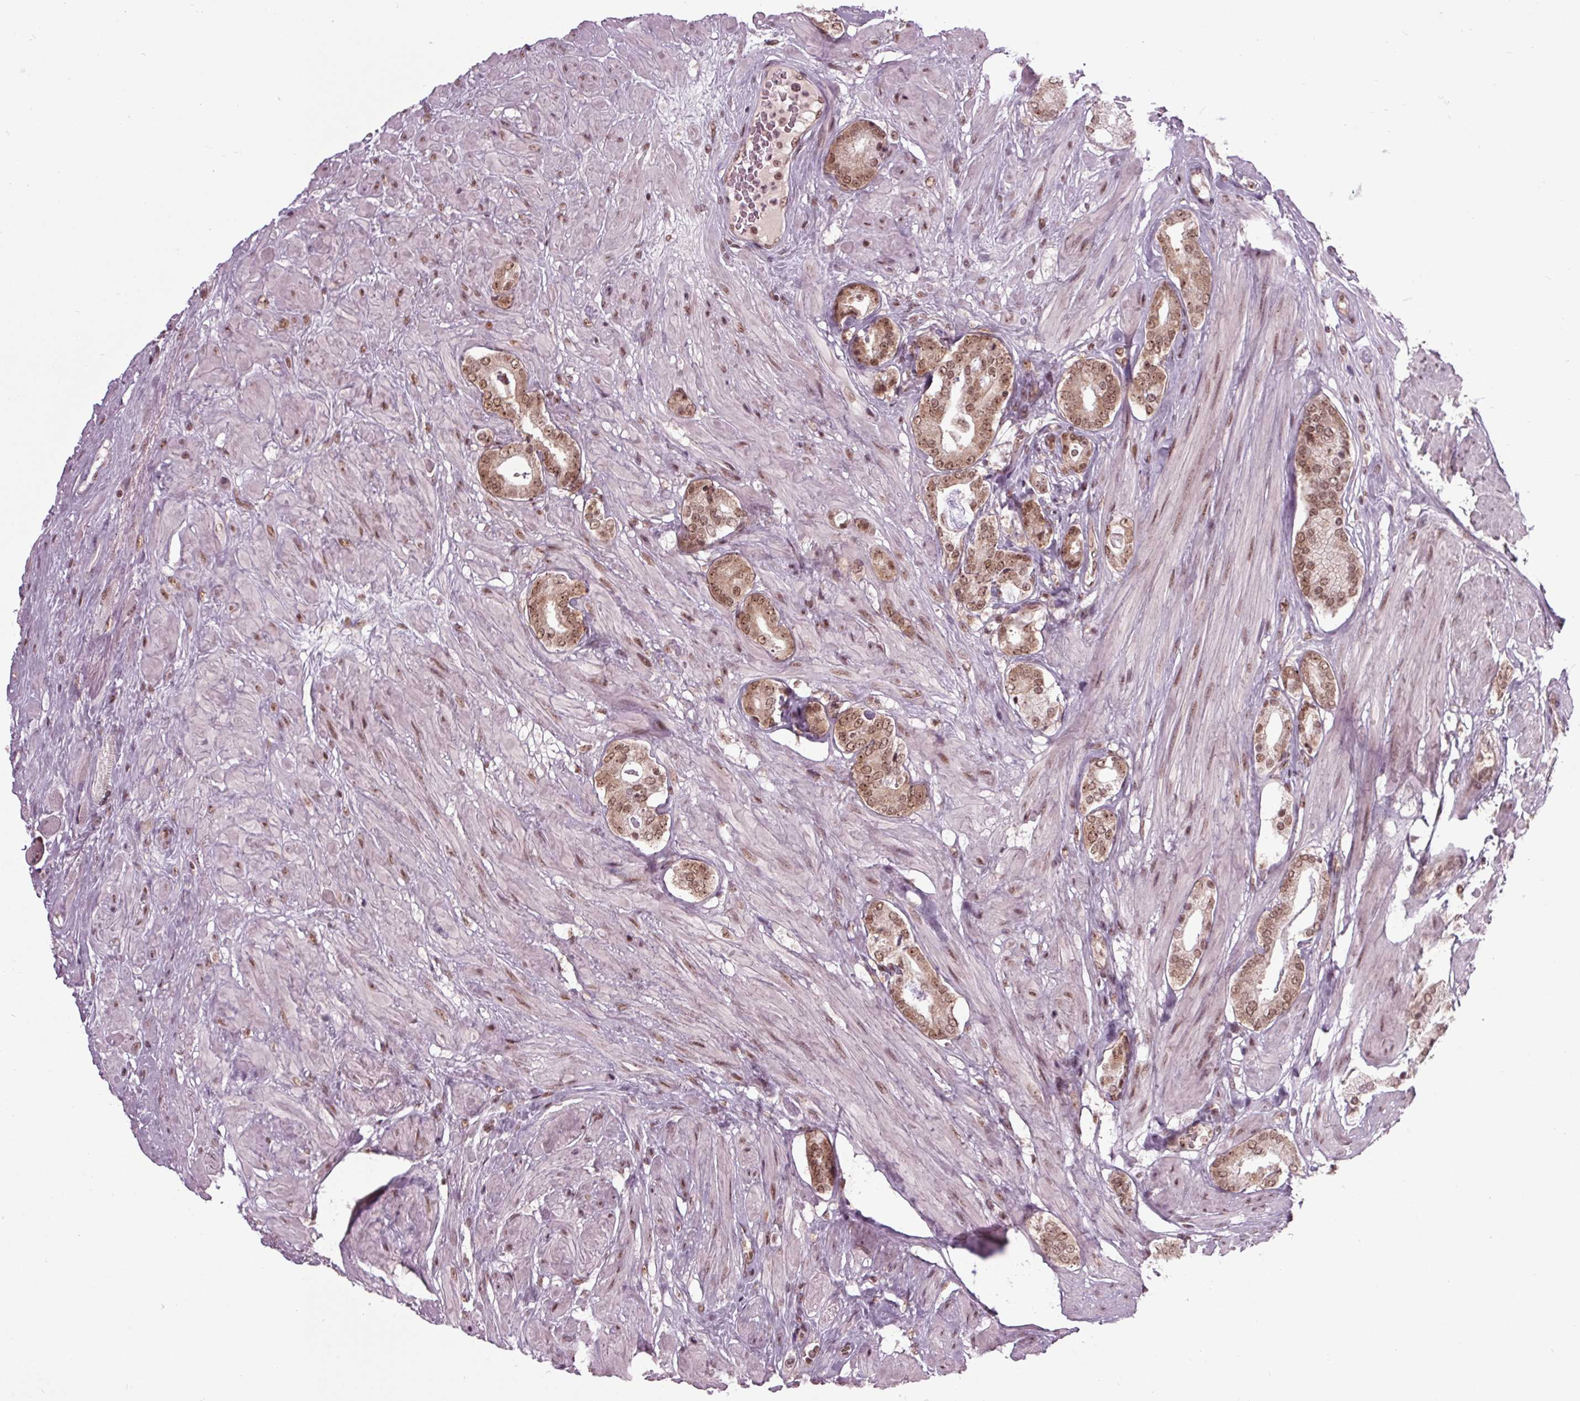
{"staining": {"intensity": "moderate", "quantity": ">75%", "location": "nuclear"}, "tissue": "prostate cancer", "cell_type": "Tumor cells", "image_type": "cancer", "snomed": [{"axis": "morphology", "description": "Adenocarcinoma, High grade"}, {"axis": "topography", "description": "Prostate"}], "caption": "Prostate high-grade adenocarcinoma stained with immunohistochemistry exhibits moderate nuclear staining in approximately >75% of tumor cells.", "gene": "DDX41", "patient": {"sex": "male", "age": 56}}